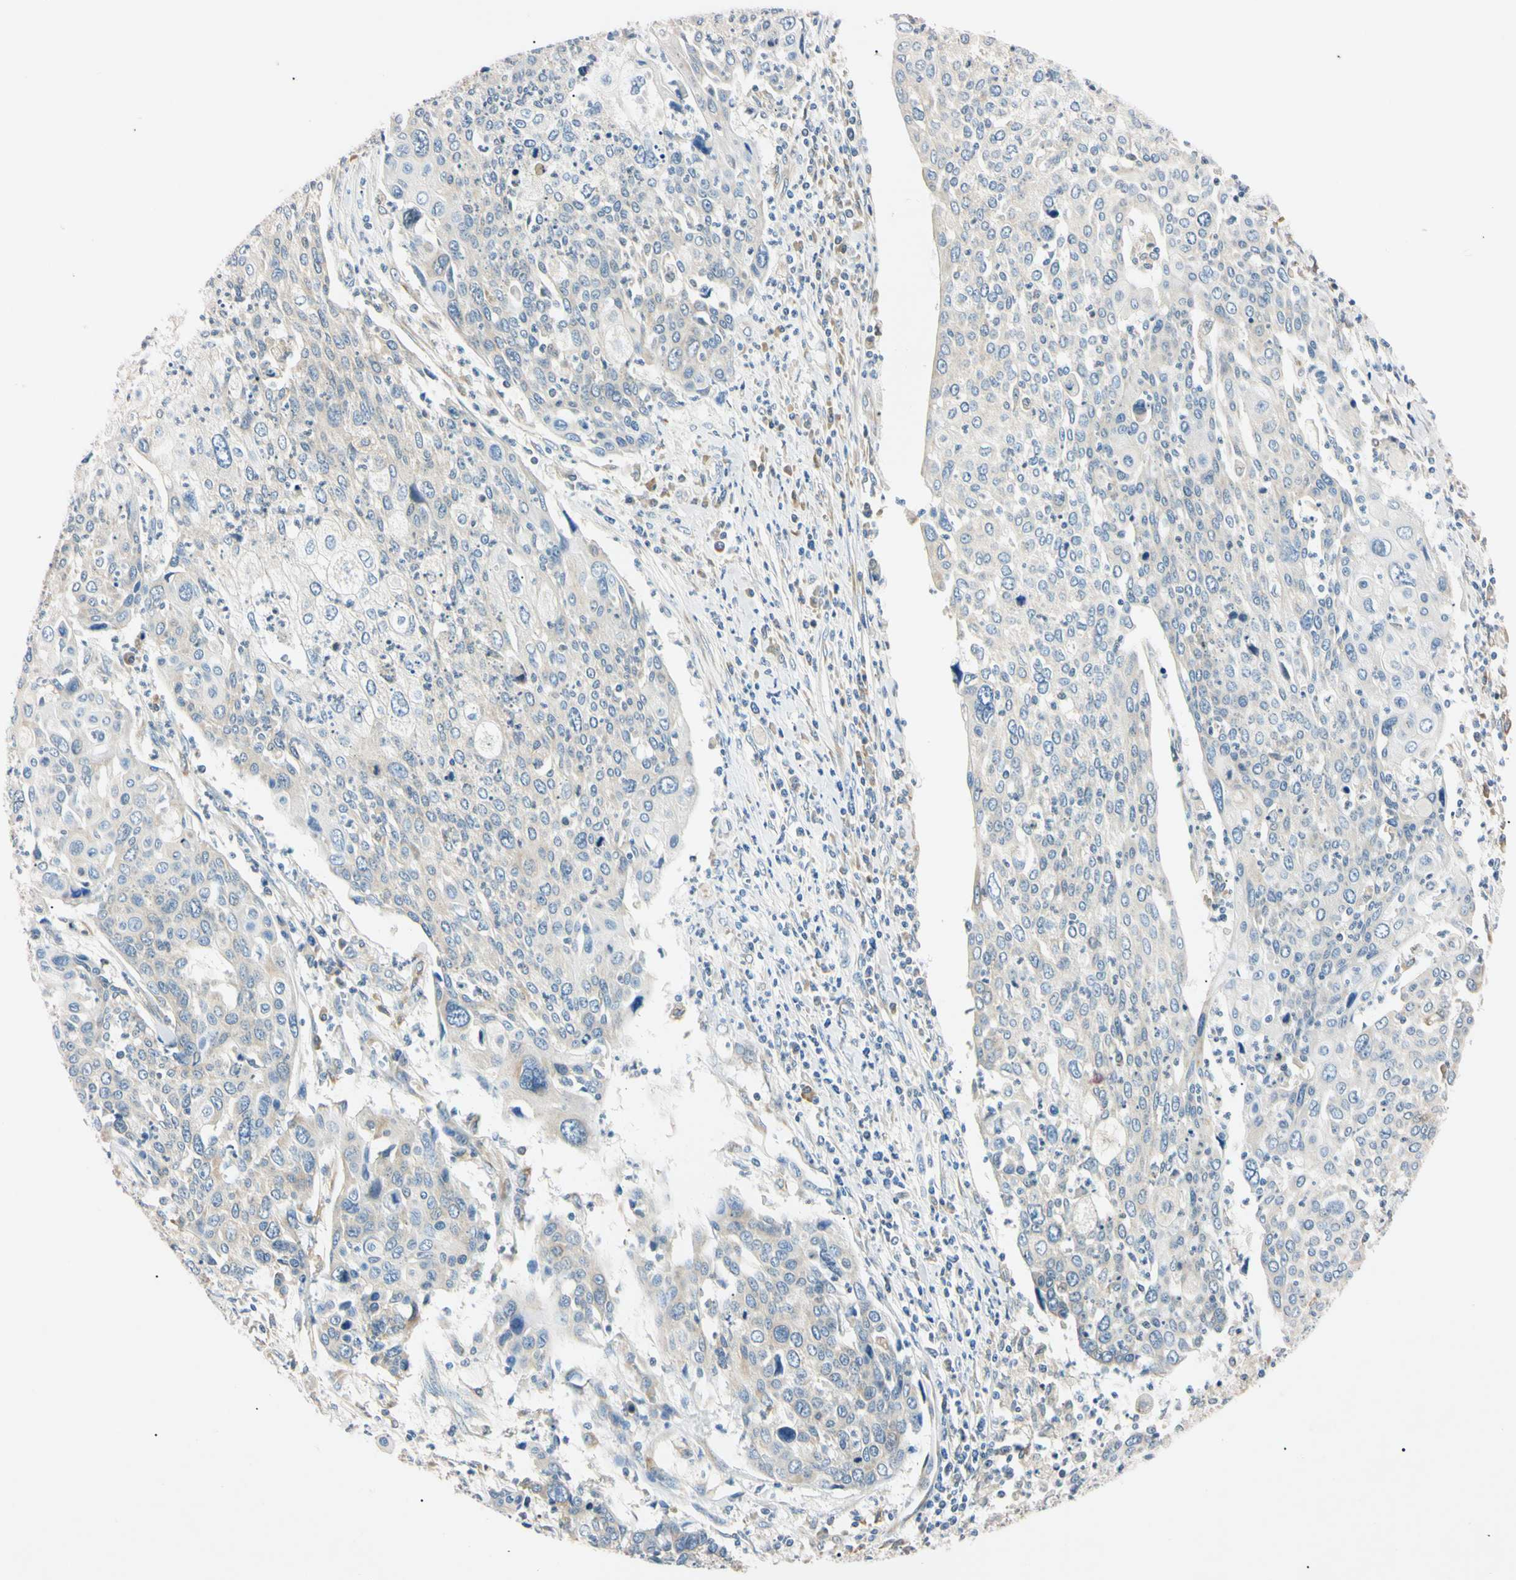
{"staining": {"intensity": "weak", "quantity": "<25%", "location": "cytoplasmic/membranous"}, "tissue": "cervical cancer", "cell_type": "Tumor cells", "image_type": "cancer", "snomed": [{"axis": "morphology", "description": "Squamous cell carcinoma, NOS"}, {"axis": "topography", "description": "Cervix"}], "caption": "The immunohistochemistry image has no significant staining in tumor cells of cervical squamous cell carcinoma tissue.", "gene": "DNAJB12", "patient": {"sex": "female", "age": 40}}